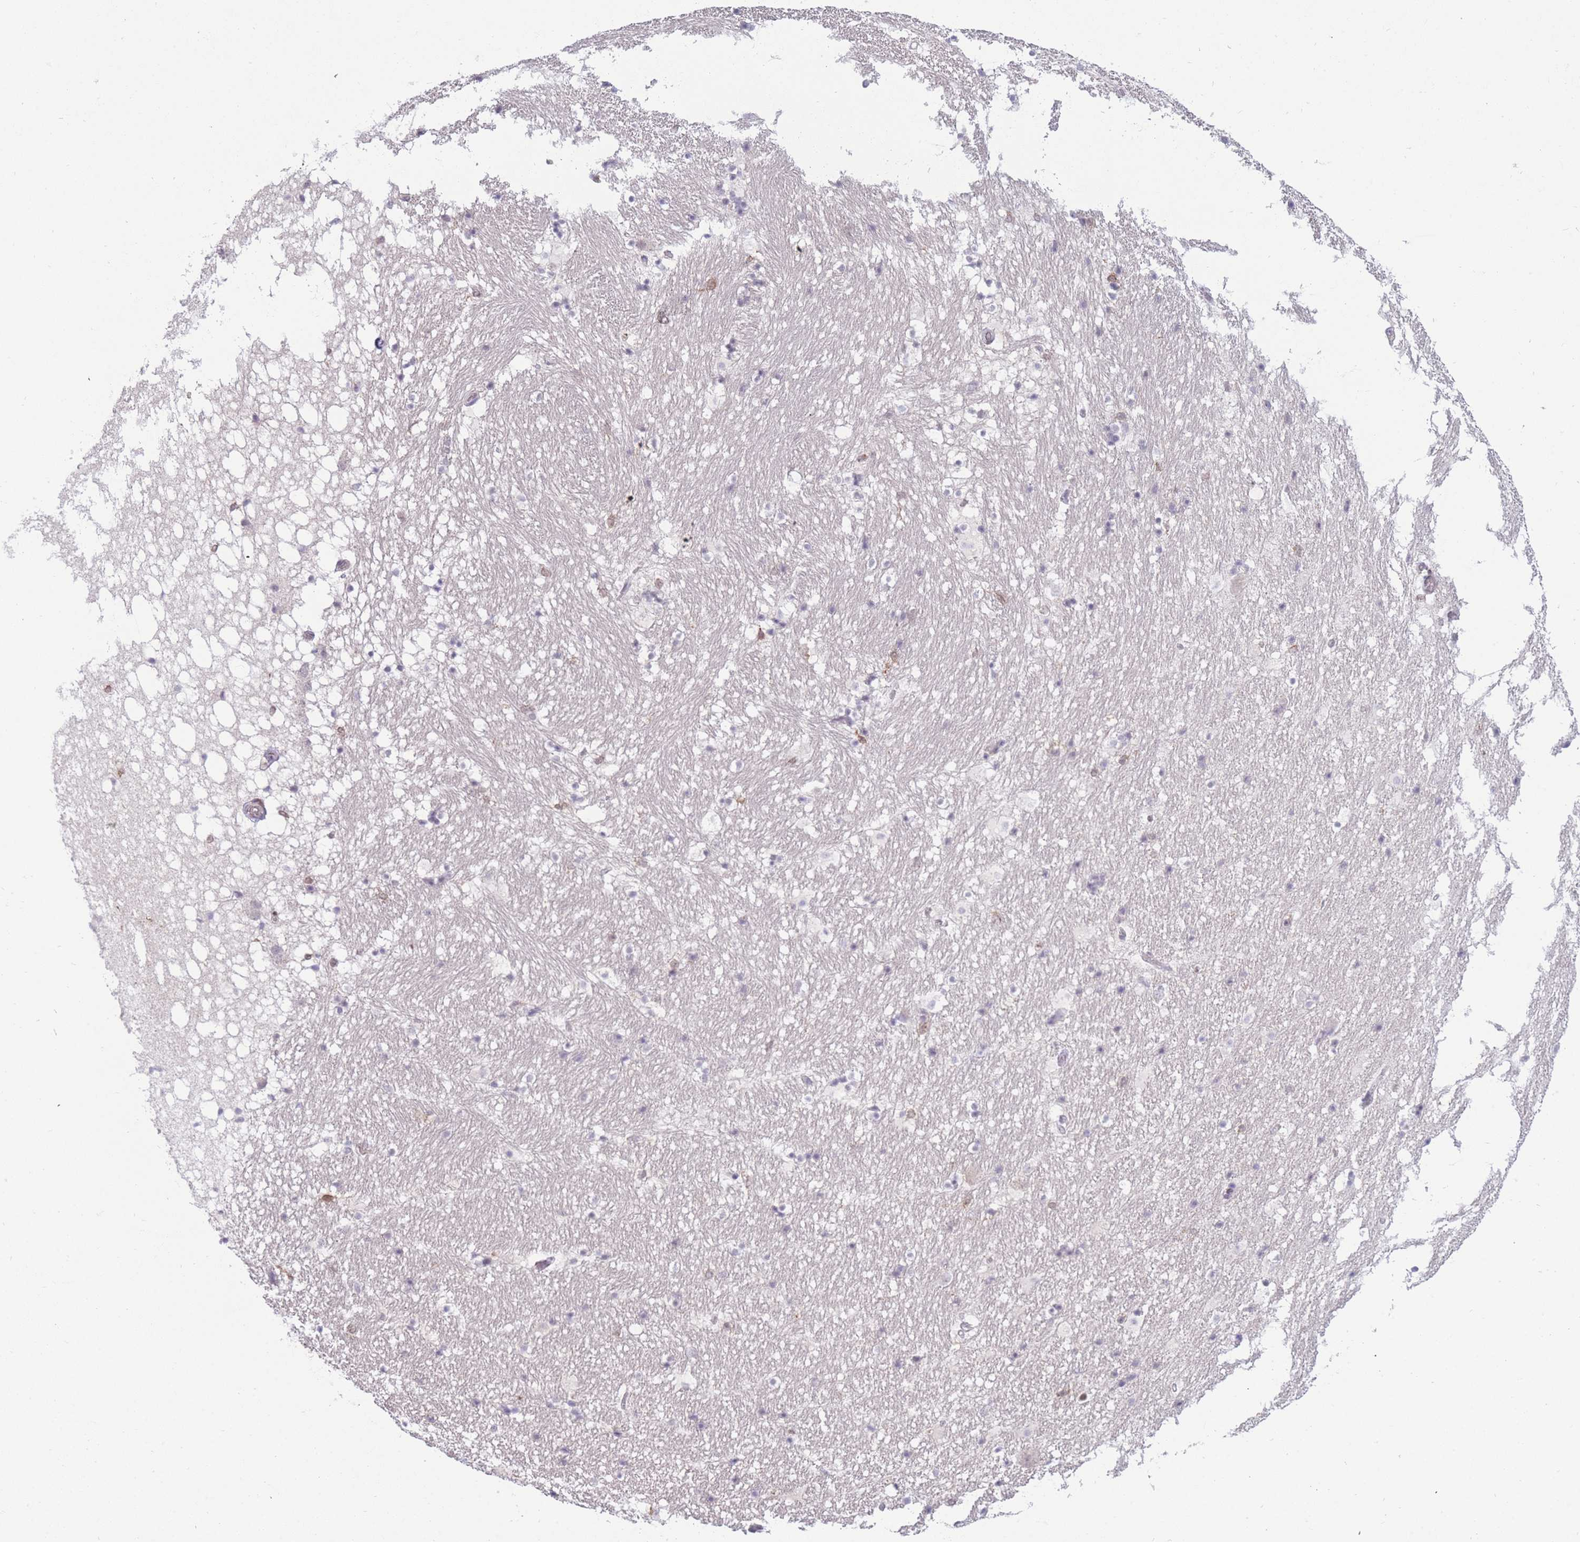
{"staining": {"intensity": "negative", "quantity": "none", "location": "none"}, "tissue": "hippocampus", "cell_type": "Glial cells", "image_type": "normal", "snomed": [{"axis": "morphology", "description": "Normal tissue, NOS"}, {"axis": "topography", "description": "Hippocampus"}], "caption": "This is a micrograph of immunohistochemistry staining of normal hippocampus, which shows no staining in glial cells. (DAB (3,3'-diaminobenzidine) IHC with hematoxylin counter stain).", "gene": "TMEM121", "patient": {"sex": "male", "age": 37}}